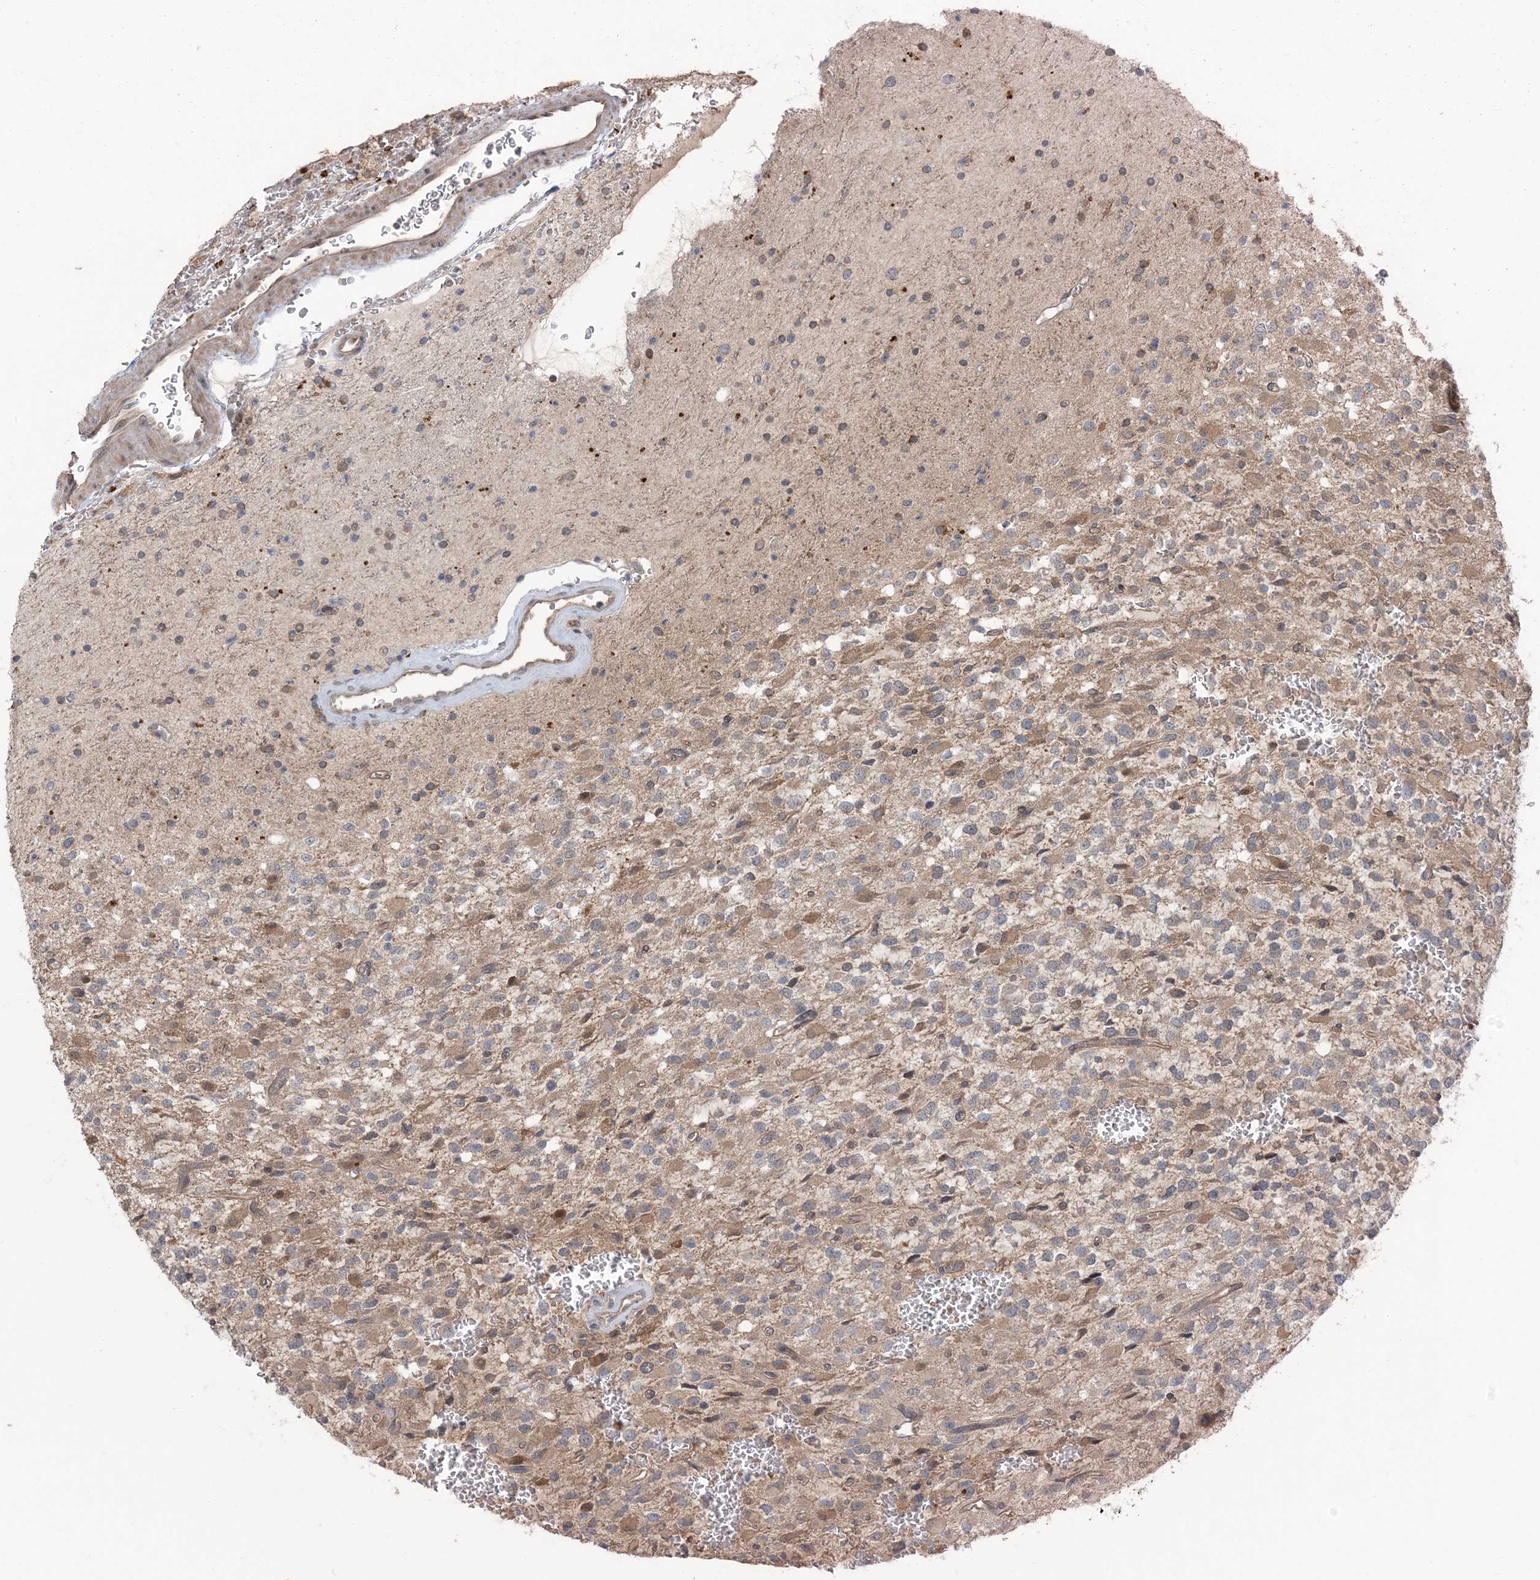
{"staining": {"intensity": "weak", "quantity": "<25%", "location": "cytoplasmic/membranous"}, "tissue": "glioma", "cell_type": "Tumor cells", "image_type": "cancer", "snomed": [{"axis": "morphology", "description": "Glioma, malignant, High grade"}, {"axis": "topography", "description": "Brain"}], "caption": "The immunohistochemistry histopathology image has no significant positivity in tumor cells of glioma tissue. Brightfield microscopy of immunohistochemistry stained with DAB (brown) and hematoxylin (blue), captured at high magnification.", "gene": "ERI2", "patient": {"sex": "male", "age": 34}}